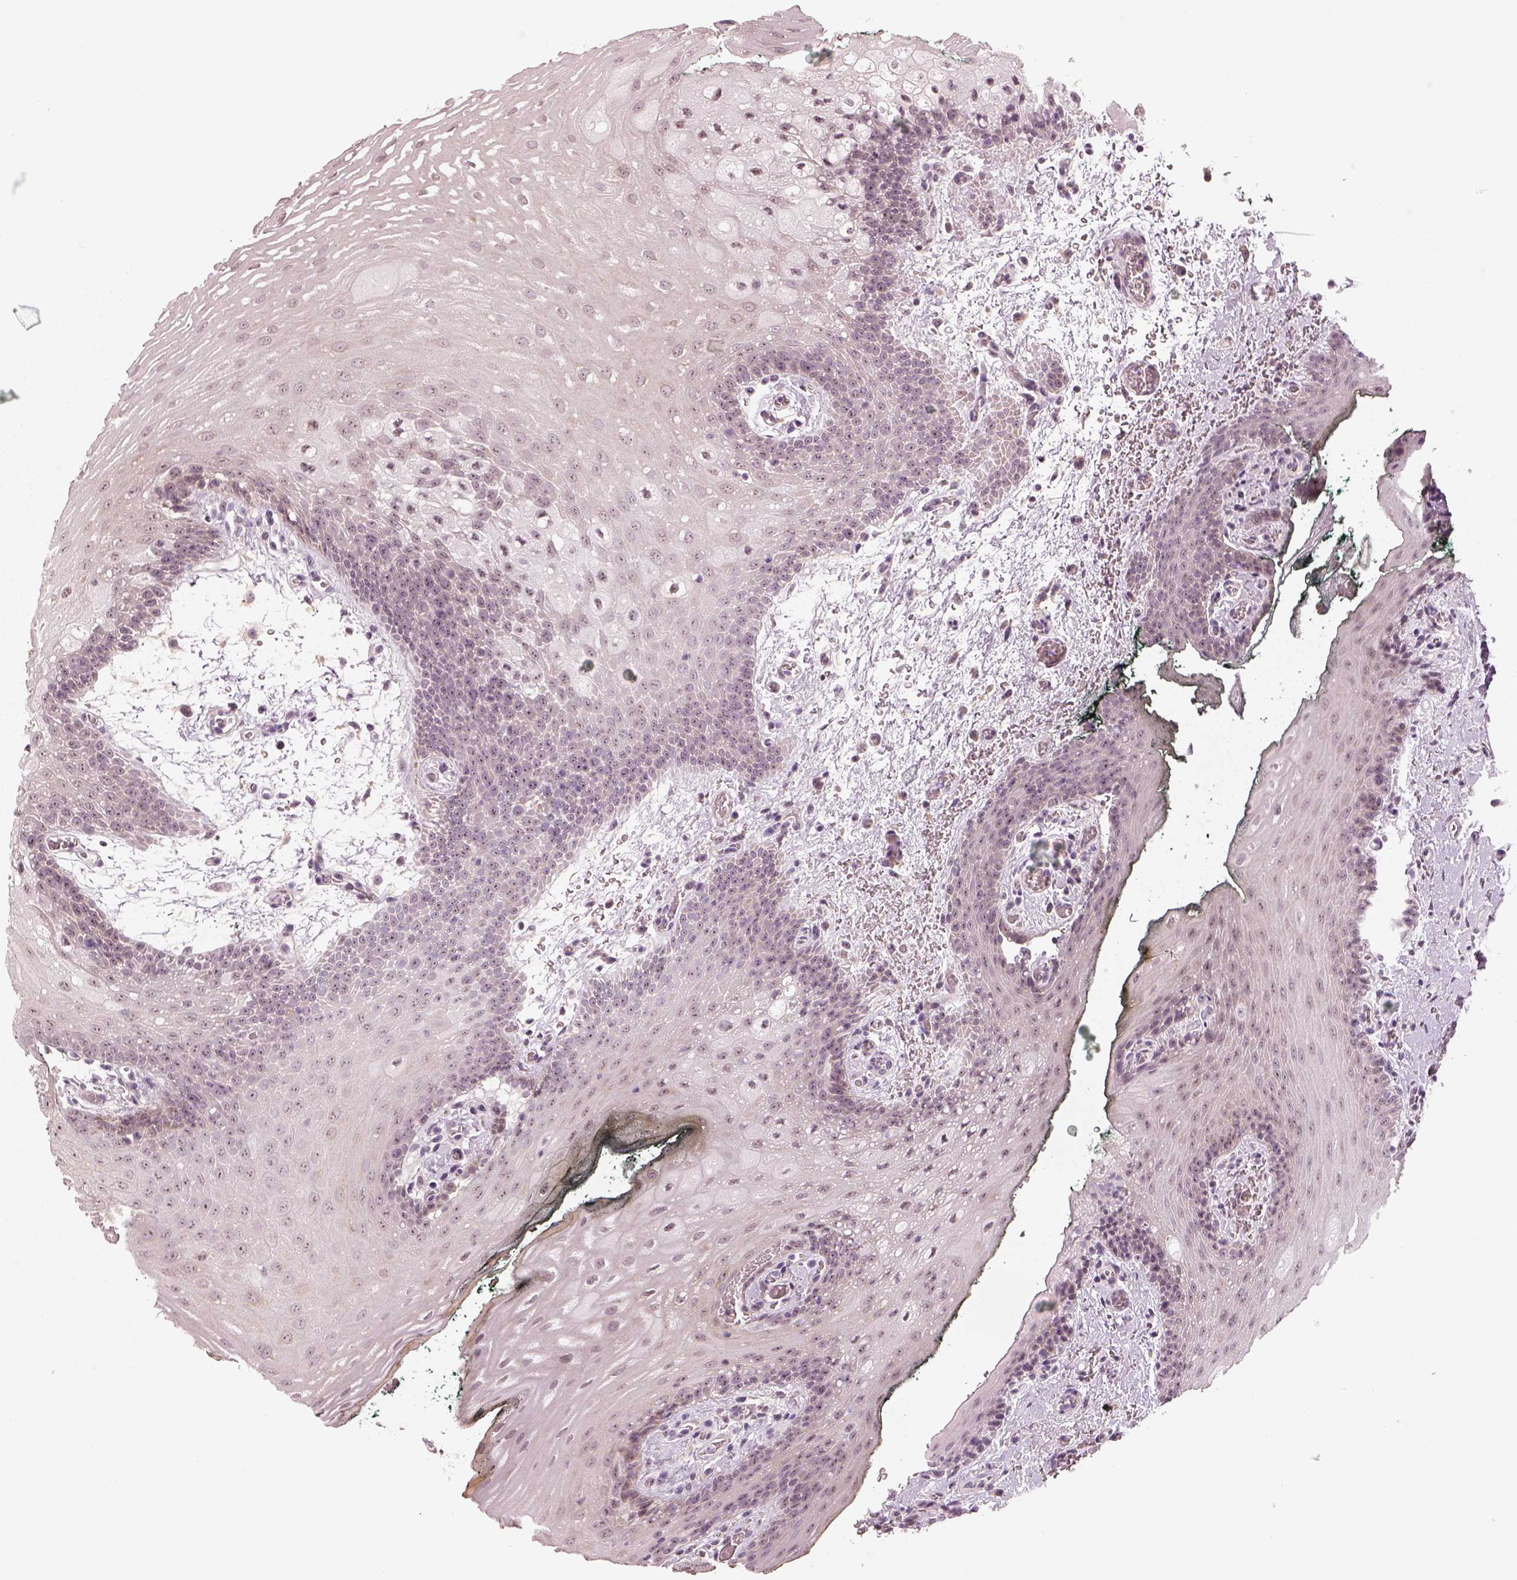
{"staining": {"intensity": "negative", "quantity": "none", "location": "none"}, "tissue": "oral mucosa", "cell_type": "Squamous epithelial cells", "image_type": "normal", "snomed": [{"axis": "morphology", "description": "Normal tissue, NOS"}, {"axis": "topography", "description": "Oral tissue"}, {"axis": "topography", "description": "Head-Neck"}], "caption": "A high-resolution photomicrograph shows immunohistochemistry staining of unremarkable oral mucosa, which reveals no significant positivity in squamous epithelial cells. (DAB (3,3'-diaminobenzidine) IHC with hematoxylin counter stain).", "gene": "CDS1", "patient": {"sex": "male", "age": 65}}